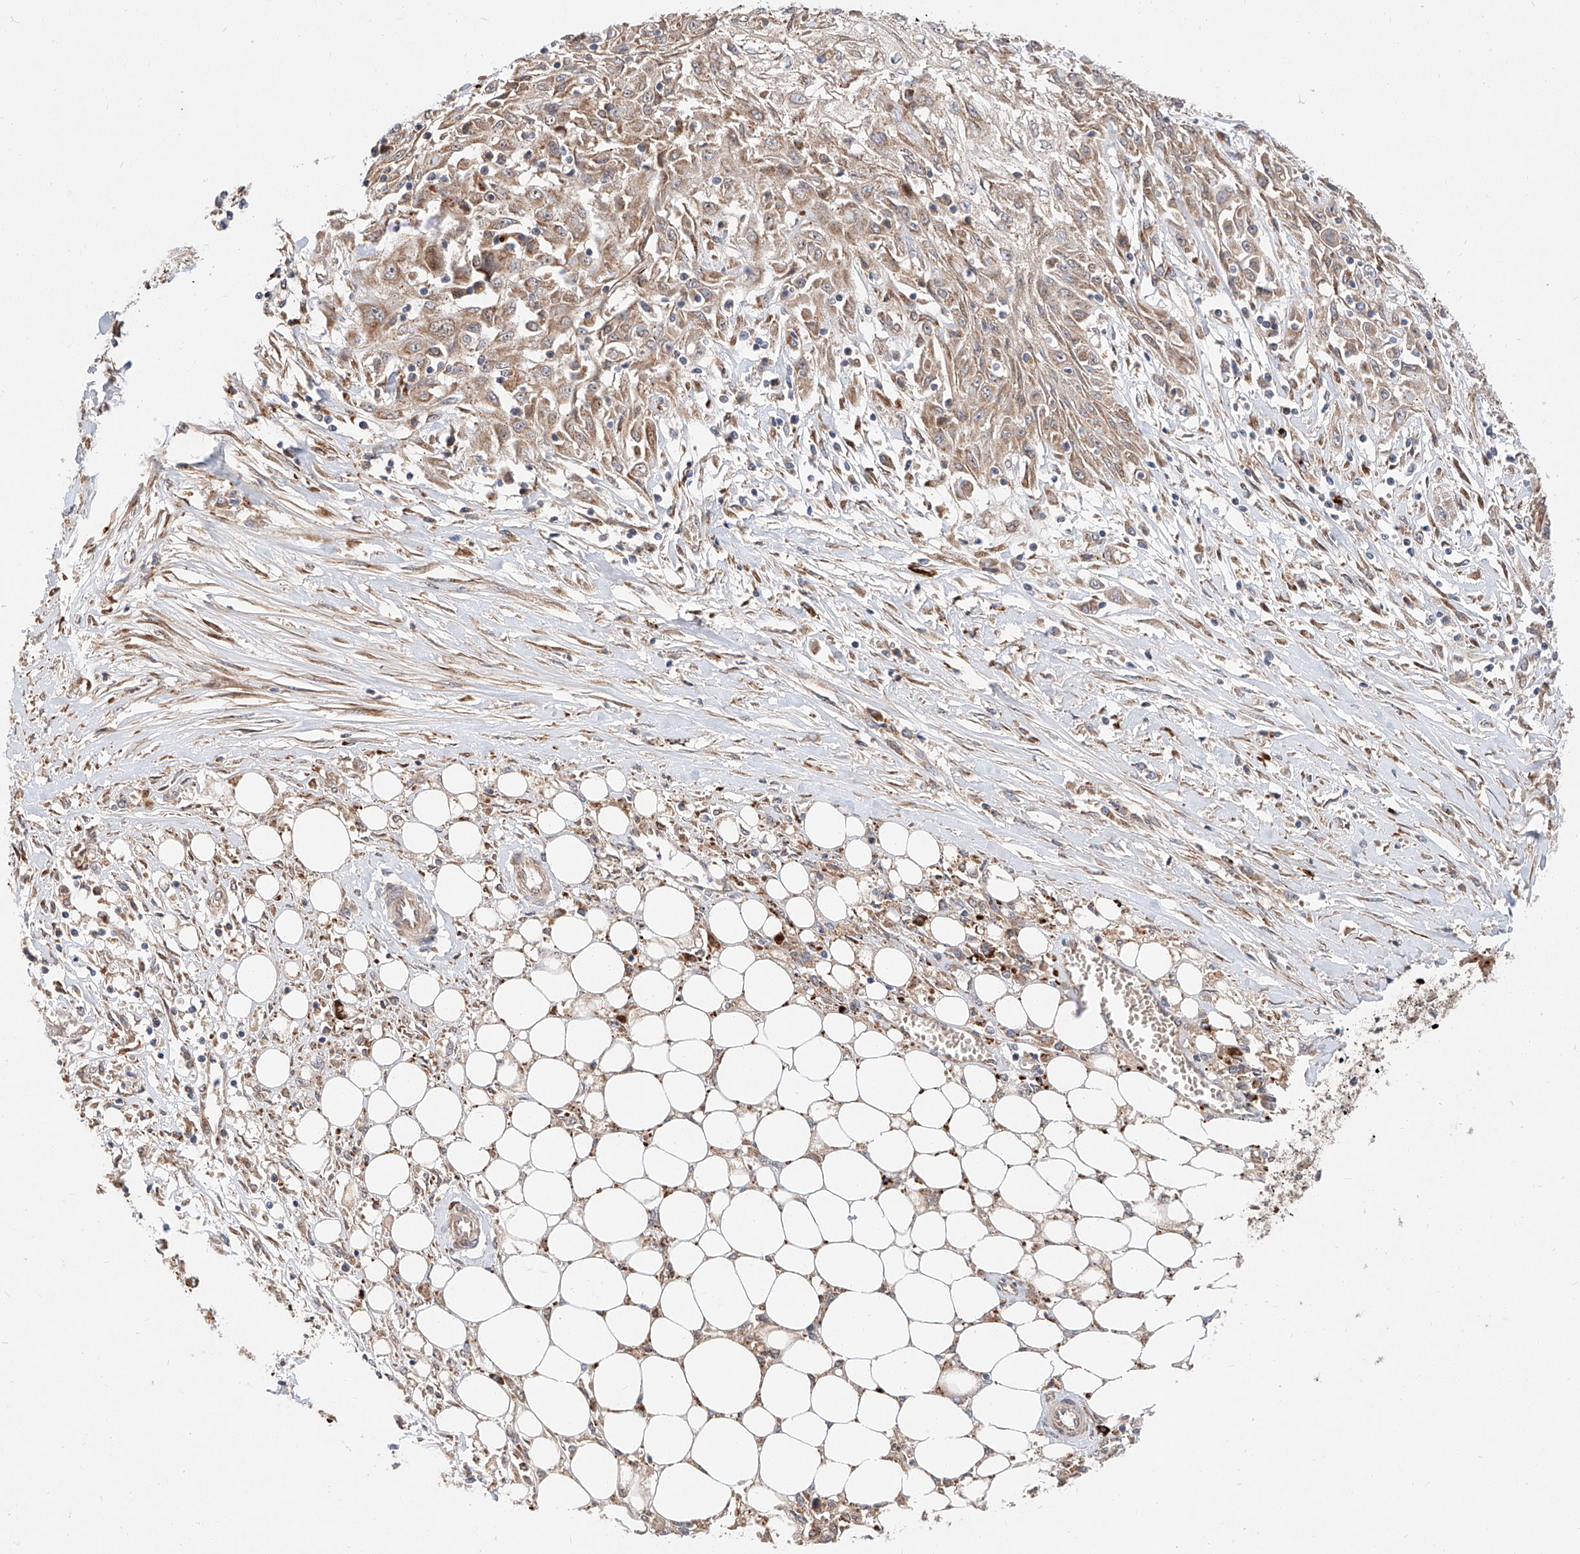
{"staining": {"intensity": "weak", "quantity": "25%-75%", "location": "cytoplasmic/membranous"}, "tissue": "skin cancer", "cell_type": "Tumor cells", "image_type": "cancer", "snomed": [{"axis": "morphology", "description": "Squamous cell carcinoma, NOS"}, {"axis": "morphology", "description": "Squamous cell carcinoma, metastatic, NOS"}, {"axis": "topography", "description": "Skin"}, {"axis": "topography", "description": "Lymph node"}], "caption": "Squamous cell carcinoma (skin) was stained to show a protein in brown. There is low levels of weak cytoplasmic/membranous expression in about 25%-75% of tumor cells.", "gene": "DIRAS3", "patient": {"sex": "male", "age": 75}}